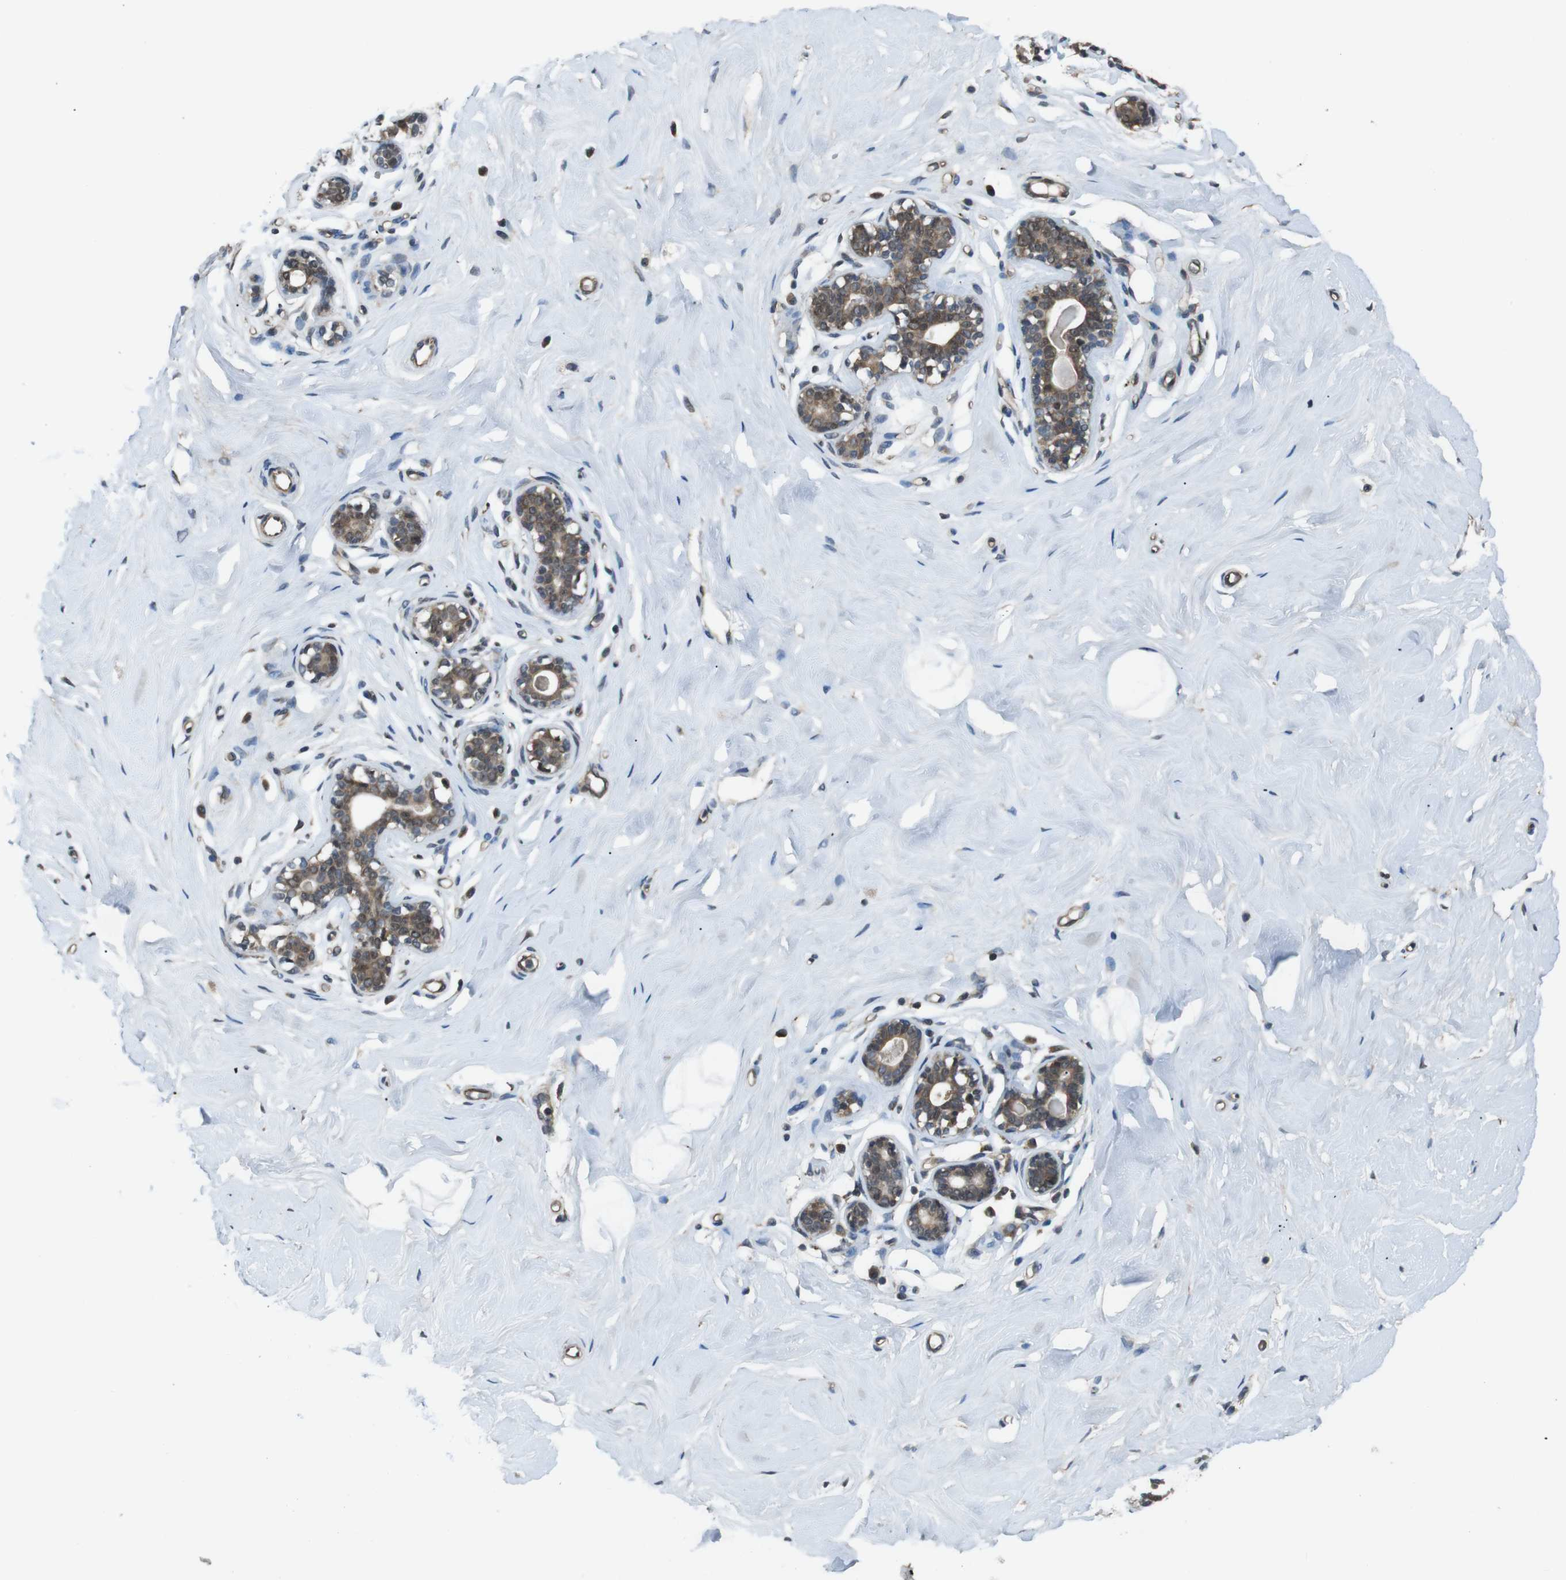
{"staining": {"intensity": "negative", "quantity": "none", "location": "none"}, "tissue": "breast", "cell_type": "Adipocytes", "image_type": "normal", "snomed": [{"axis": "morphology", "description": "Normal tissue, NOS"}, {"axis": "topography", "description": "Breast"}], "caption": "The IHC histopathology image has no significant positivity in adipocytes of breast. (DAB IHC, high magnification).", "gene": "SOCS1", "patient": {"sex": "female", "age": 23}}